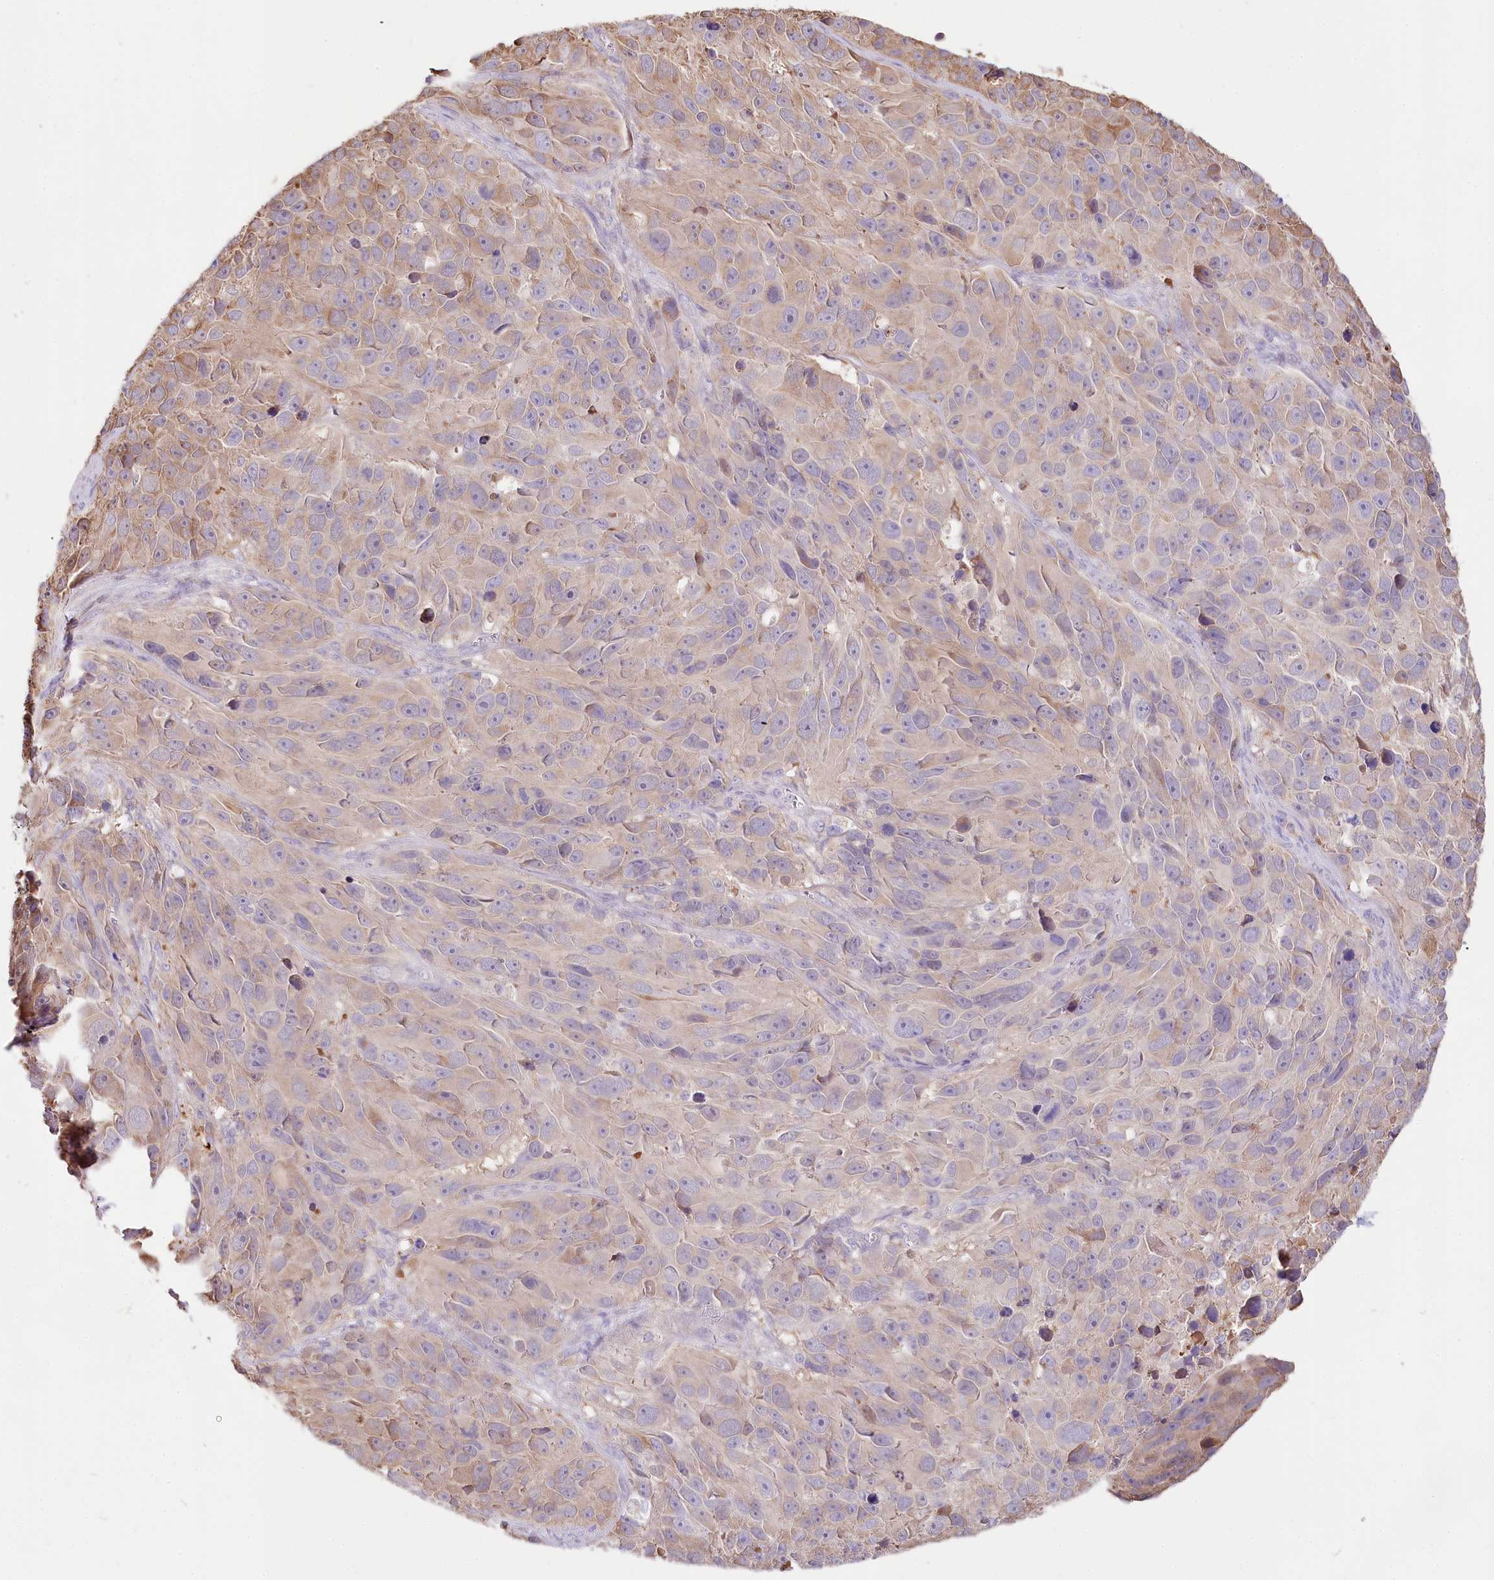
{"staining": {"intensity": "weak", "quantity": "<25%", "location": "cytoplasmic/membranous"}, "tissue": "melanoma", "cell_type": "Tumor cells", "image_type": "cancer", "snomed": [{"axis": "morphology", "description": "Malignant melanoma, NOS"}, {"axis": "topography", "description": "Skin"}], "caption": "Human malignant melanoma stained for a protein using IHC shows no staining in tumor cells.", "gene": "TASOR2", "patient": {"sex": "male", "age": 84}}